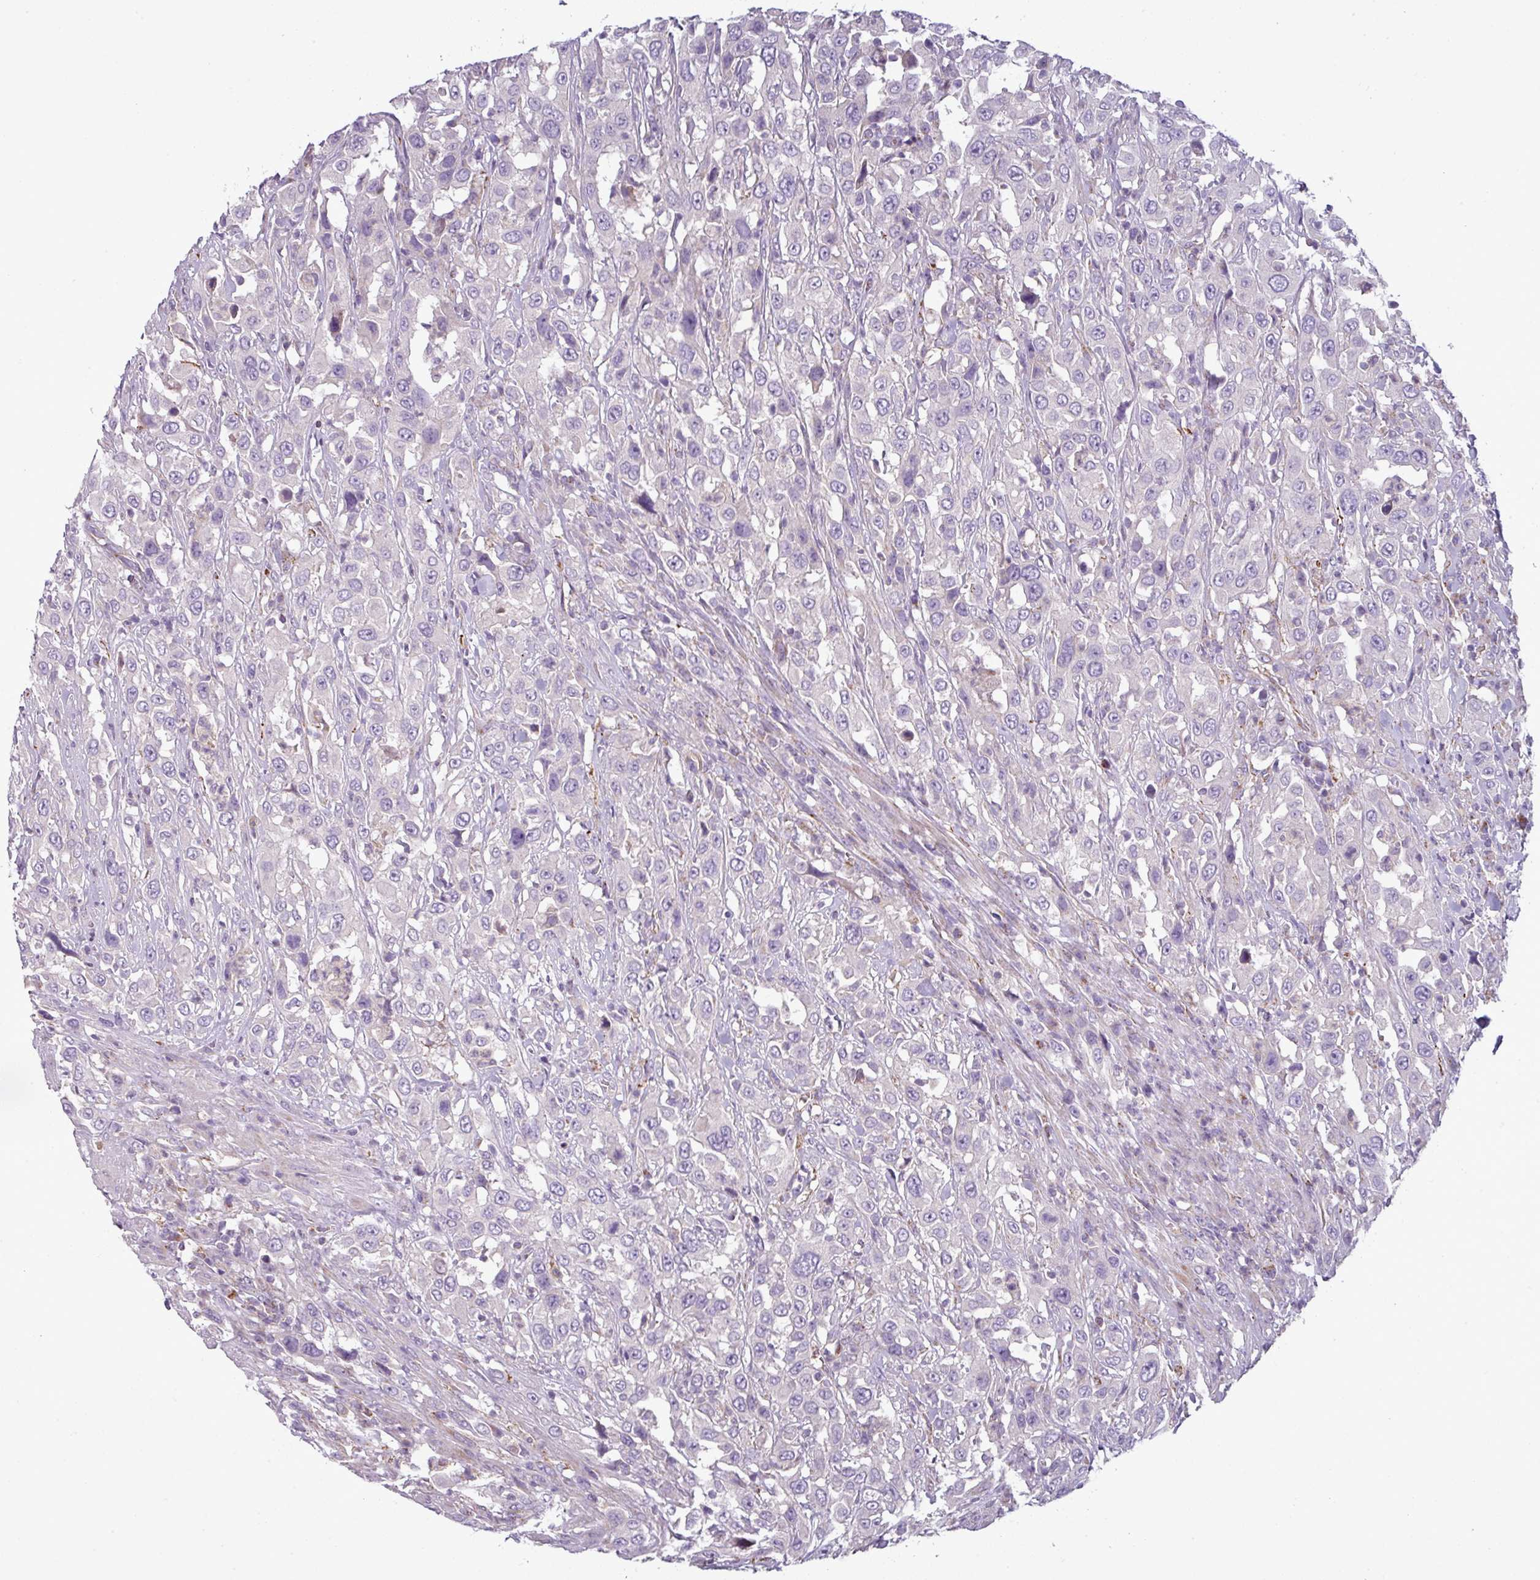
{"staining": {"intensity": "negative", "quantity": "none", "location": "none"}, "tissue": "urothelial cancer", "cell_type": "Tumor cells", "image_type": "cancer", "snomed": [{"axis": "morphology", "description": "Urothelial carcinoma, High grade"}, {"axis": "topography", "description": "Urinary bladder"}], "caption": "Immunohistochemistry (IHC) of human urothelial carcinoma (high-grade) reveals no positivity in tumor cells.", "gene": "PNMA6A", "patient": {"sex": "male", "age": 61}}